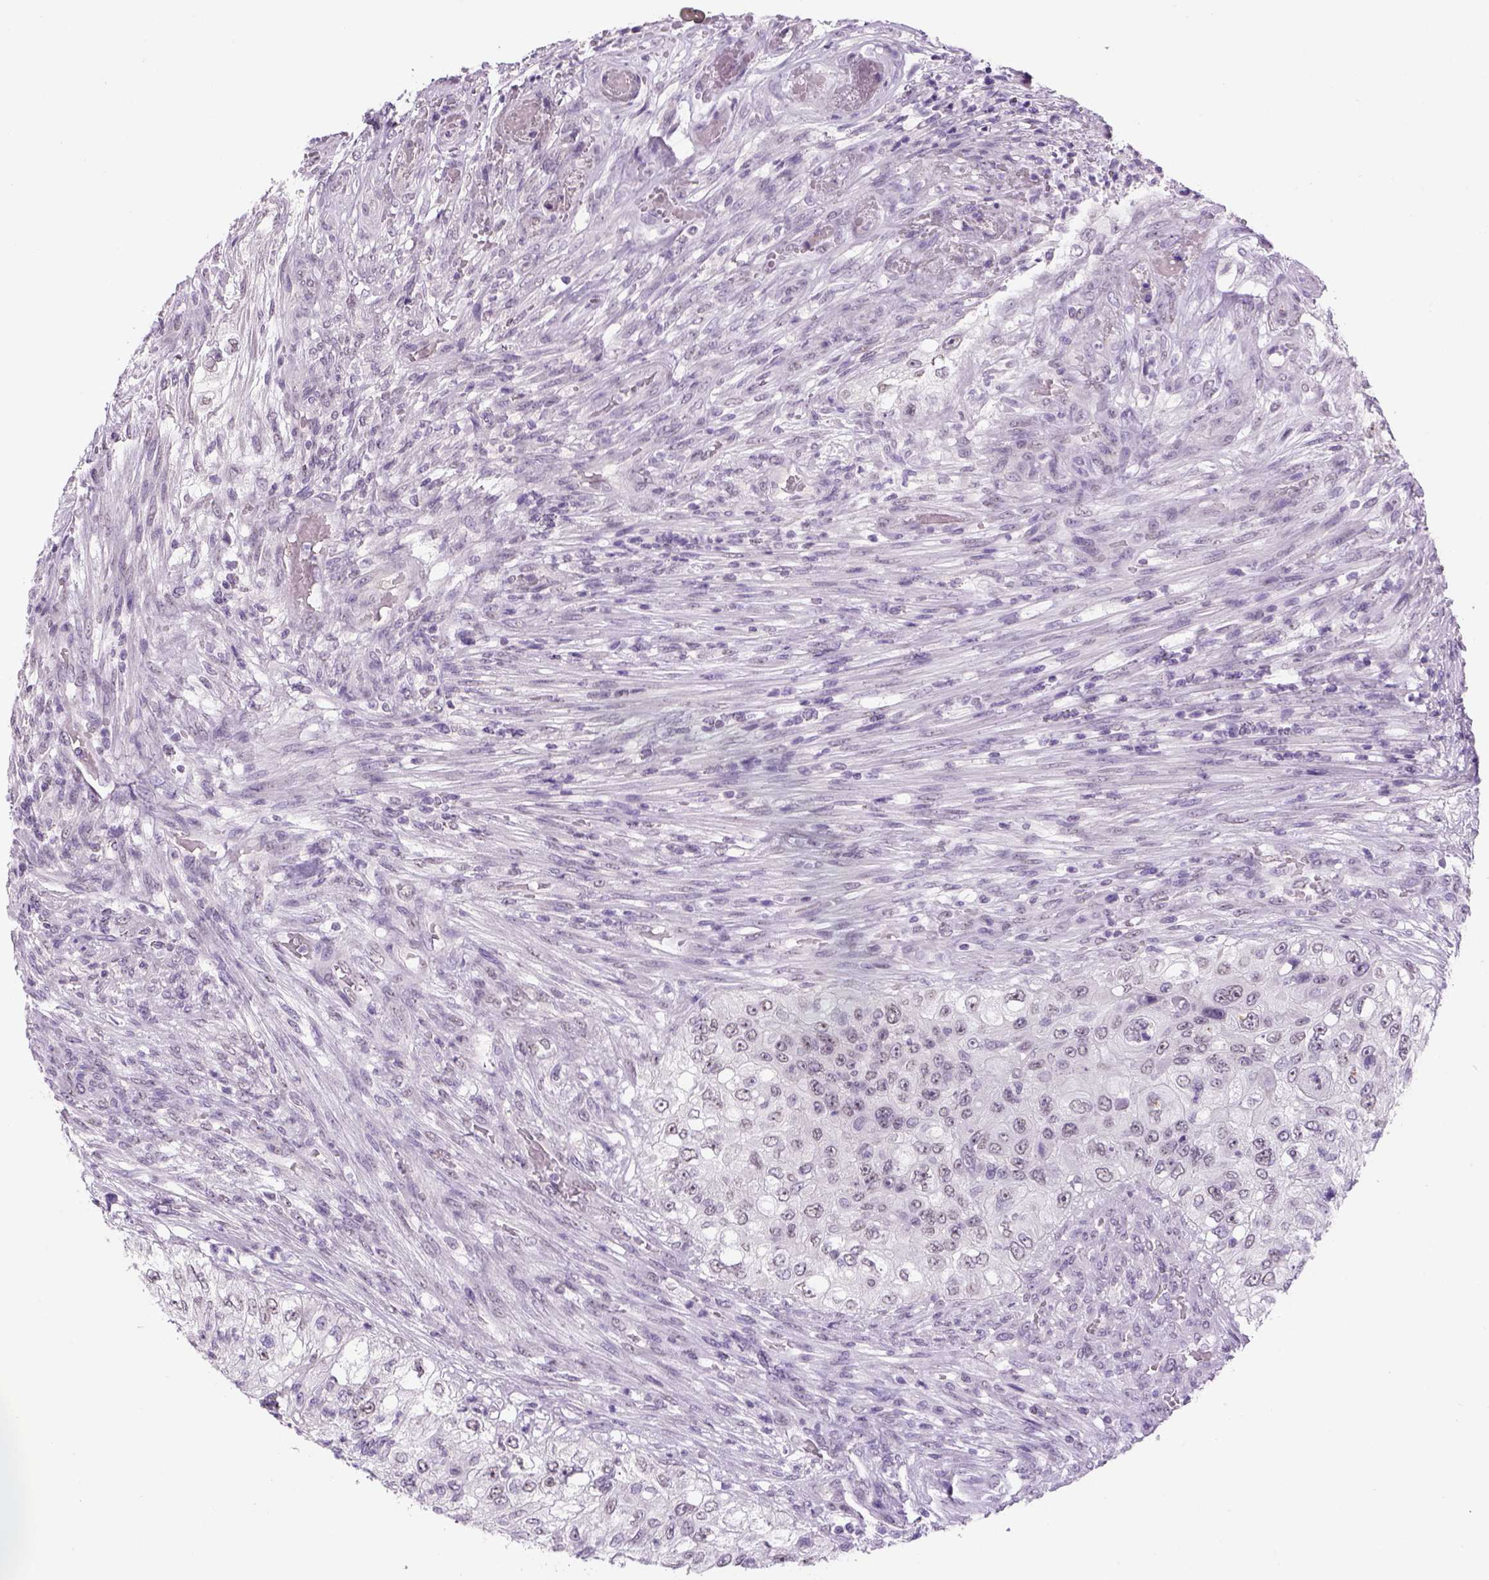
{"staining": {"intensity": "weak", "quantity": "<25%", "location": "nuclear"}, "tissue": "urothelial cancer", "cell_type": "Tumor cells", "image_type": "cancer", "snomed": [{"axis": "morphology", "description": "Urothelial carcinoma, High grade"}, {"axis": "topography", "description": "Urinary bladder"}], "caption": "IHC of urothelial cancer displays no positivity in tumor cells.", "gene": "DBH", "patient": {"sex": "female", "age": 60}}